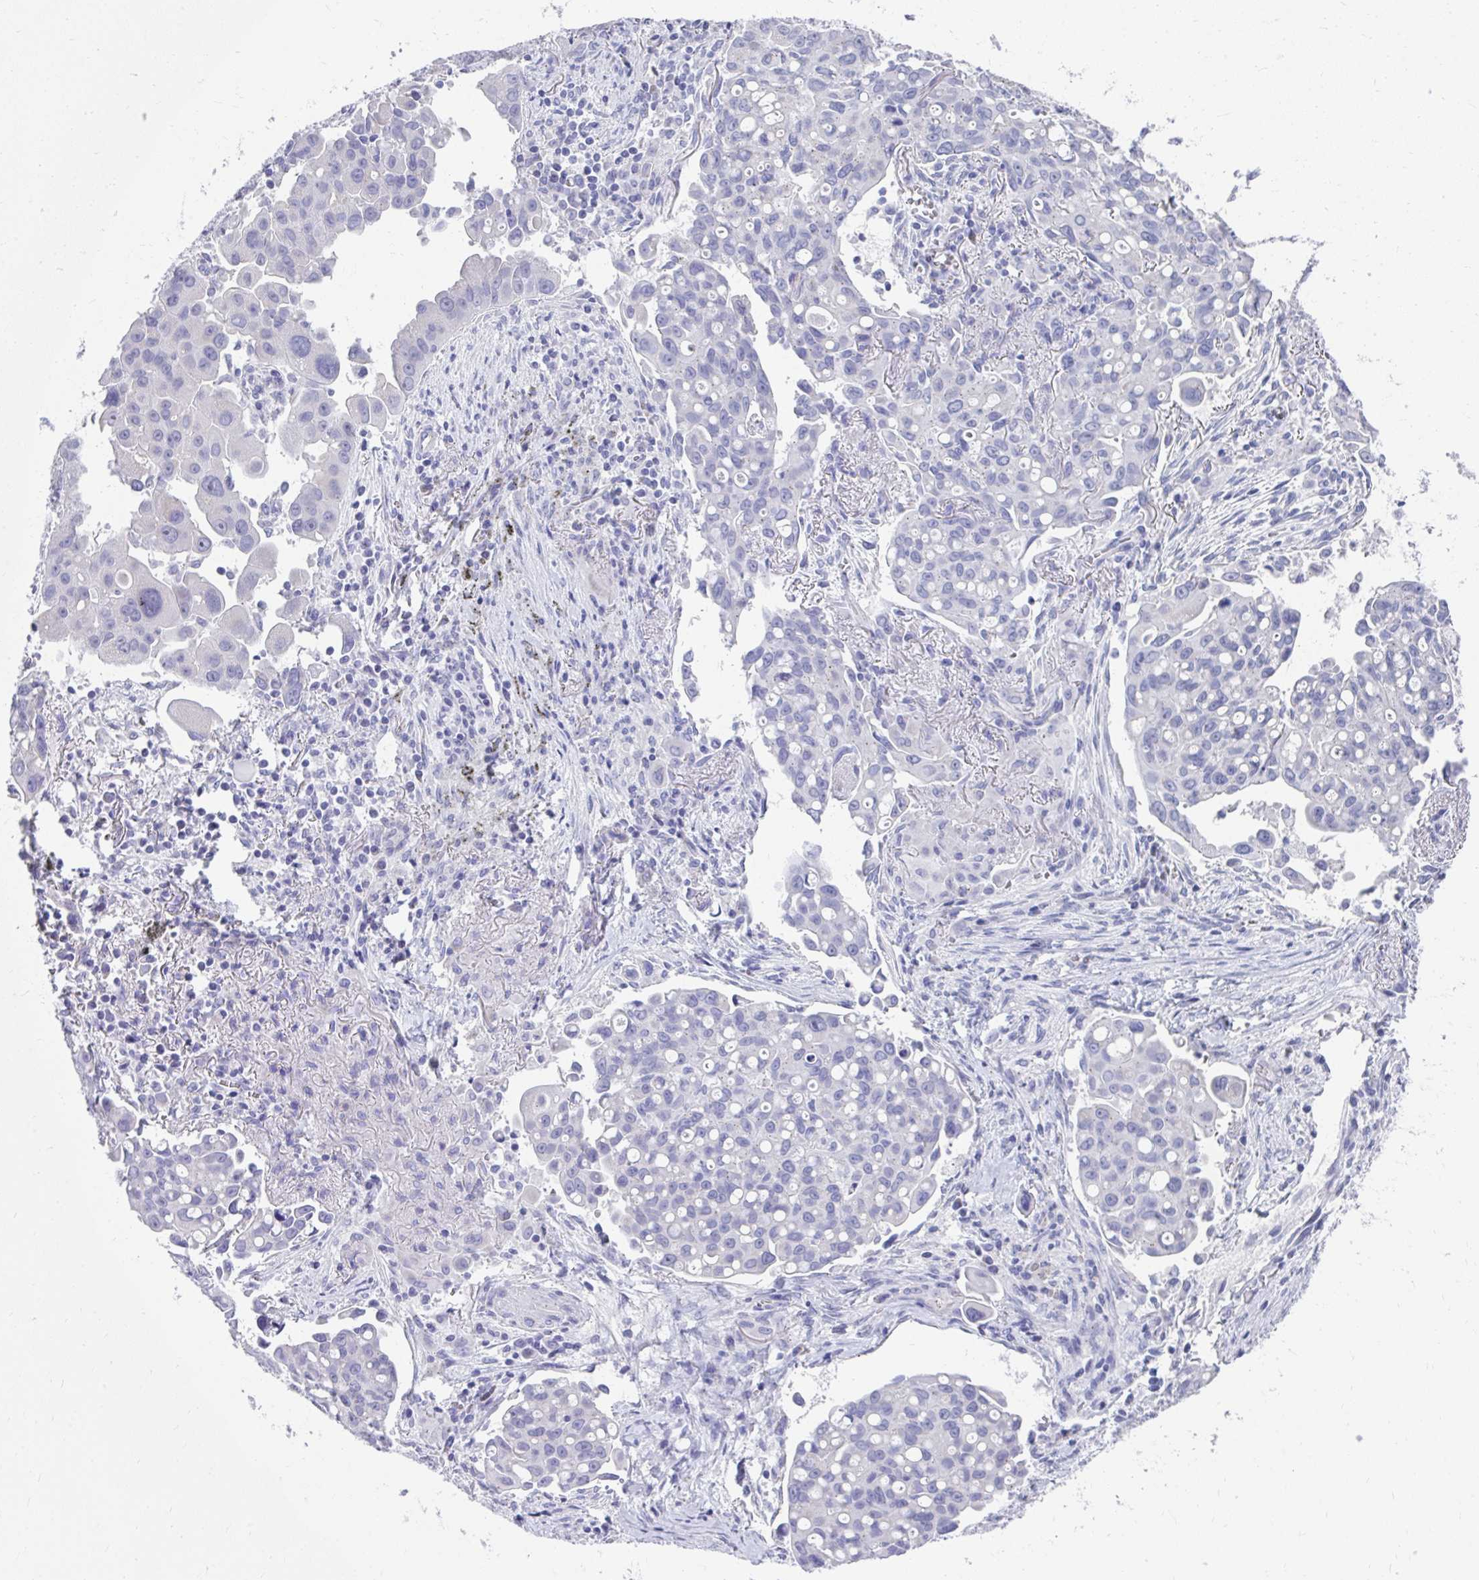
{"staining": {"intensity": "negative", "quantity": "none", "location": "none"}, "tissue": "lung cancer", "cell_type": "Tumor cells", "image_type": "cancer", "snomed": [{"axis": "morphology", "description": "Adenocarcinoma, NOS"}, {"axis": "topography", "description": "Lung"}], "caption": "Image shows no protein staining in tumor cells of adenocarcinoma (lung) tissue. (DAB (3,3'-diaminobenzidine) IHC, high magnification).", "gene": "TMPRSS2", "patient": {"sex": "male", "age": 68}}